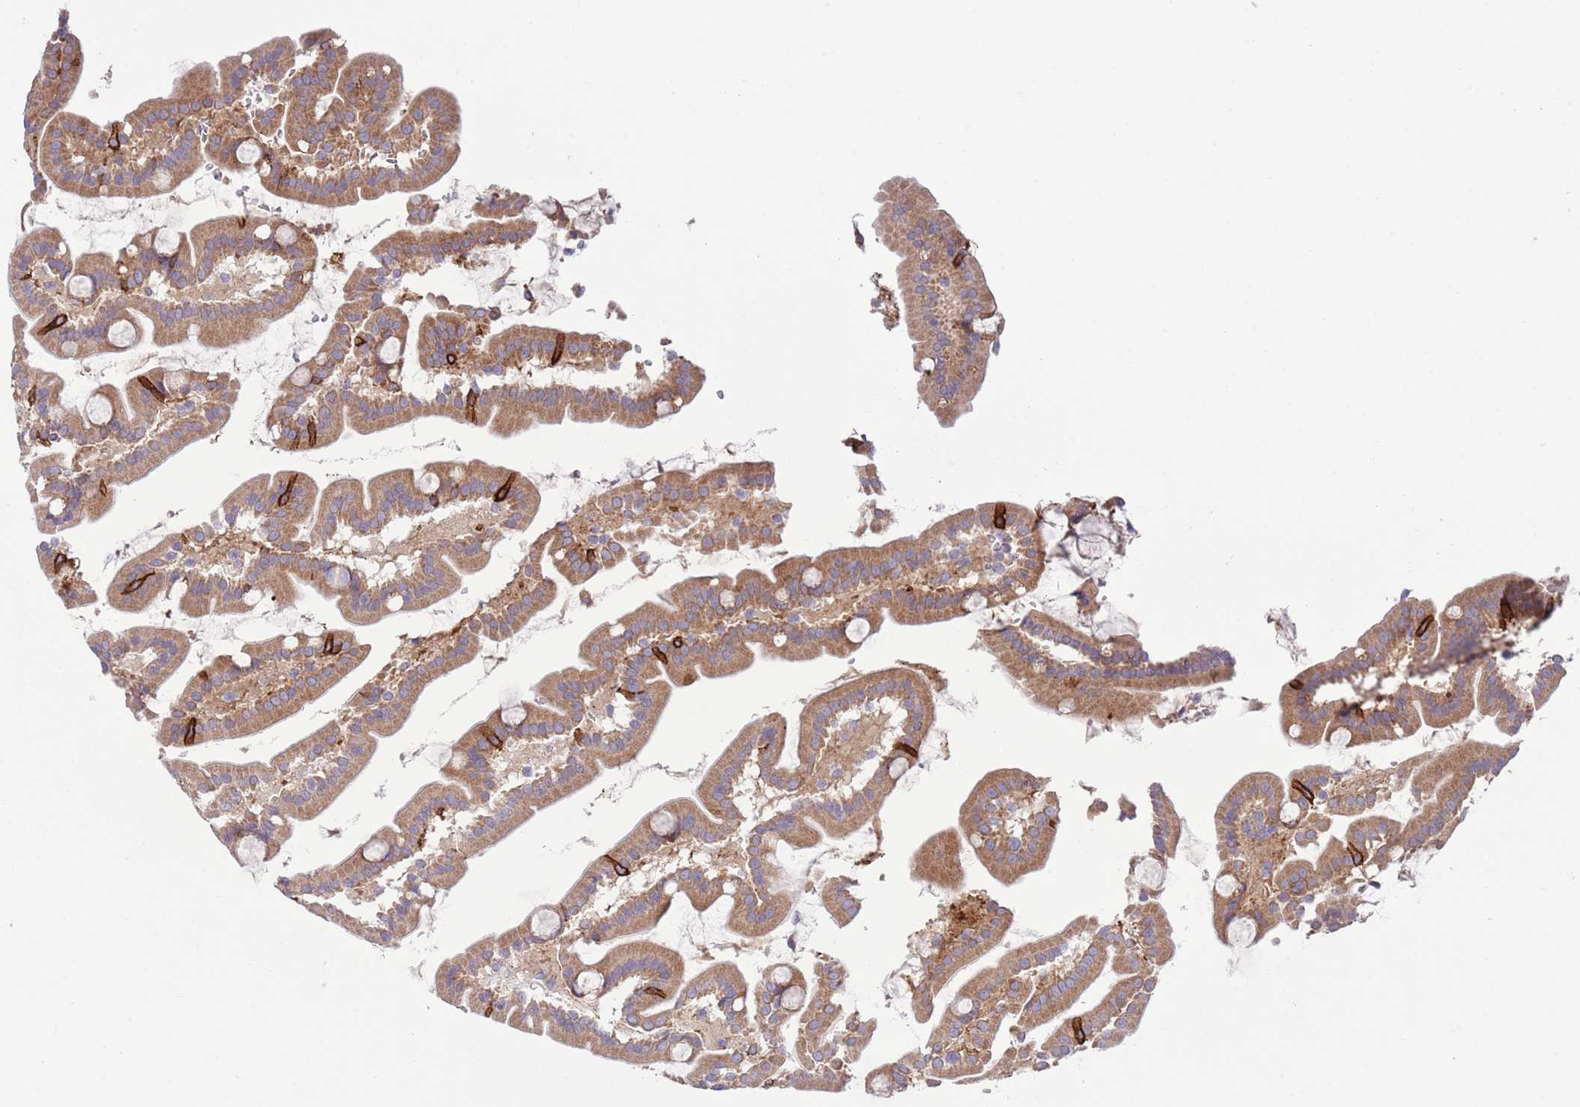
{"staining": {"intensity": "strong", "quantity": ">75%", "location": "cytoplasmic/membranous"}, "tissue": "duodenum", "cell_type": "Glandular cells", "image_type": "normal", "snomed": [{"axis": "morphology", "description": "Normal tissue, NOS"}, {"axis": "topography", "description": "Duodenum"}], "caption": "A high amount of strong cytoplasmic/membranous staining is present in approximately >75% of glandular cells in normal duodenum. The protein is stained brown, and the nuclei are stained in blue (DAB IHC with brightfield microscopy, high magnification).", "gene": "TOMM5", "patient": {"sex": "male", "age": 55}}